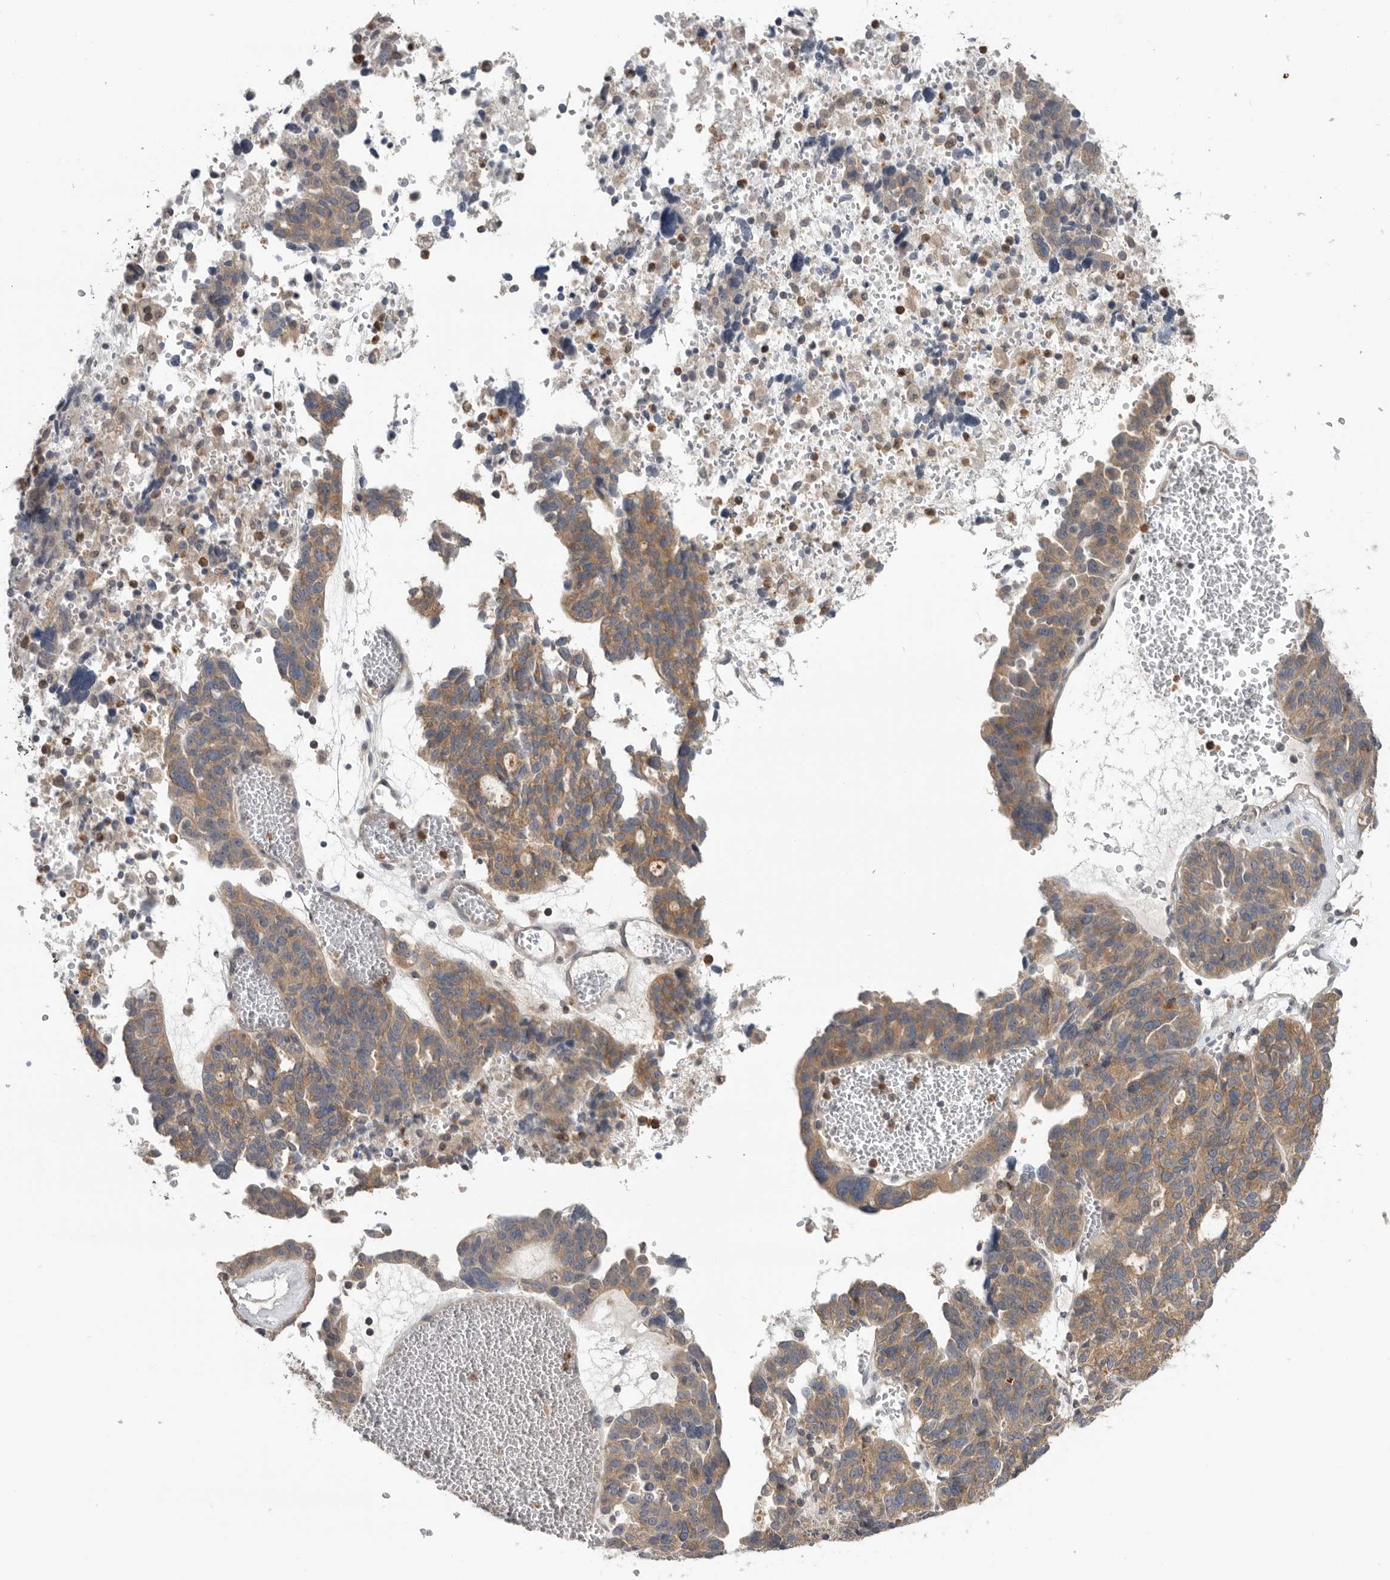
{"staining": {"intensity": "moderate", "quantity": ">75%", "location": "cytoplasmic/membranous"}, "tissue": "ovarian cancer", "cell_type": "Tumor cells", "image_type": "cancer", "snomed": [{"axis": "morphology", "description": "Cystadenocarcinoma, serous, NOS"}, {"axis": "topography", "description": "Ovary"}], "caption": "Tumor cells display moderate cytoplasmic/membranous positivity in about >75% of cells in ovarian cancer.", "gene": "KLK5", "patient": {"sex": "female", "age": 59}}